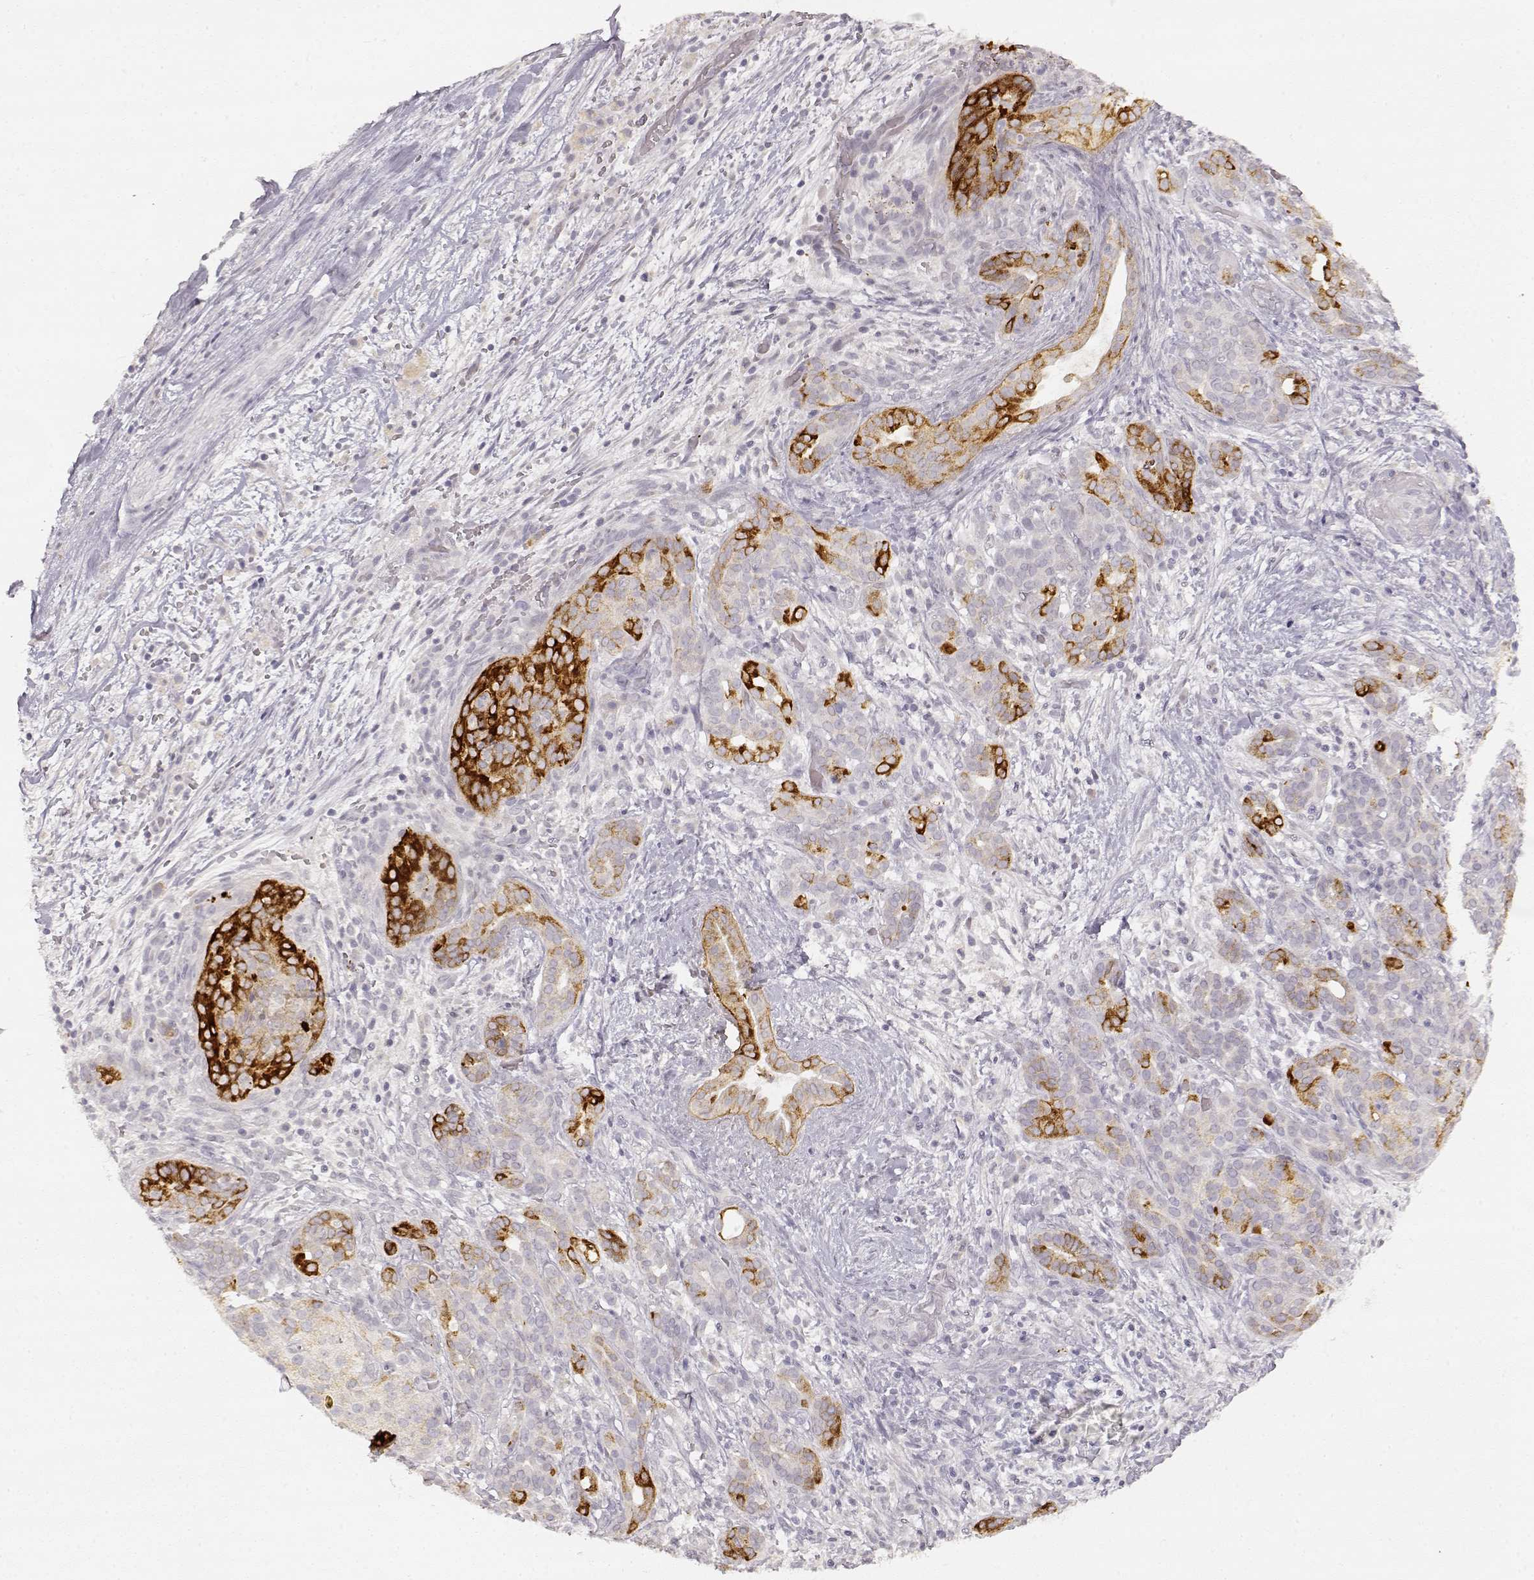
{"staining": {"intensity": "strong", "quantity": "25%-75%", "location": "cytoplasmic/membranous"}, "tissue": "pancreatic cancer", "cell_type": "Tumor cells", "image_type": "cancer", "snomed": [{"axis": "morphology", "description": "Adenocarcinoma, NOS"}, {"axis": "topography", "description": "Pancreas"}], "caption": "A micrograph of pancreatic adenocarcinoma stained for a protein reveals strong cytoplasmic/membranous brown staining in tumor cells.", "gene": "LAMC2", "patient": {"sex": "male", "age": 44}}